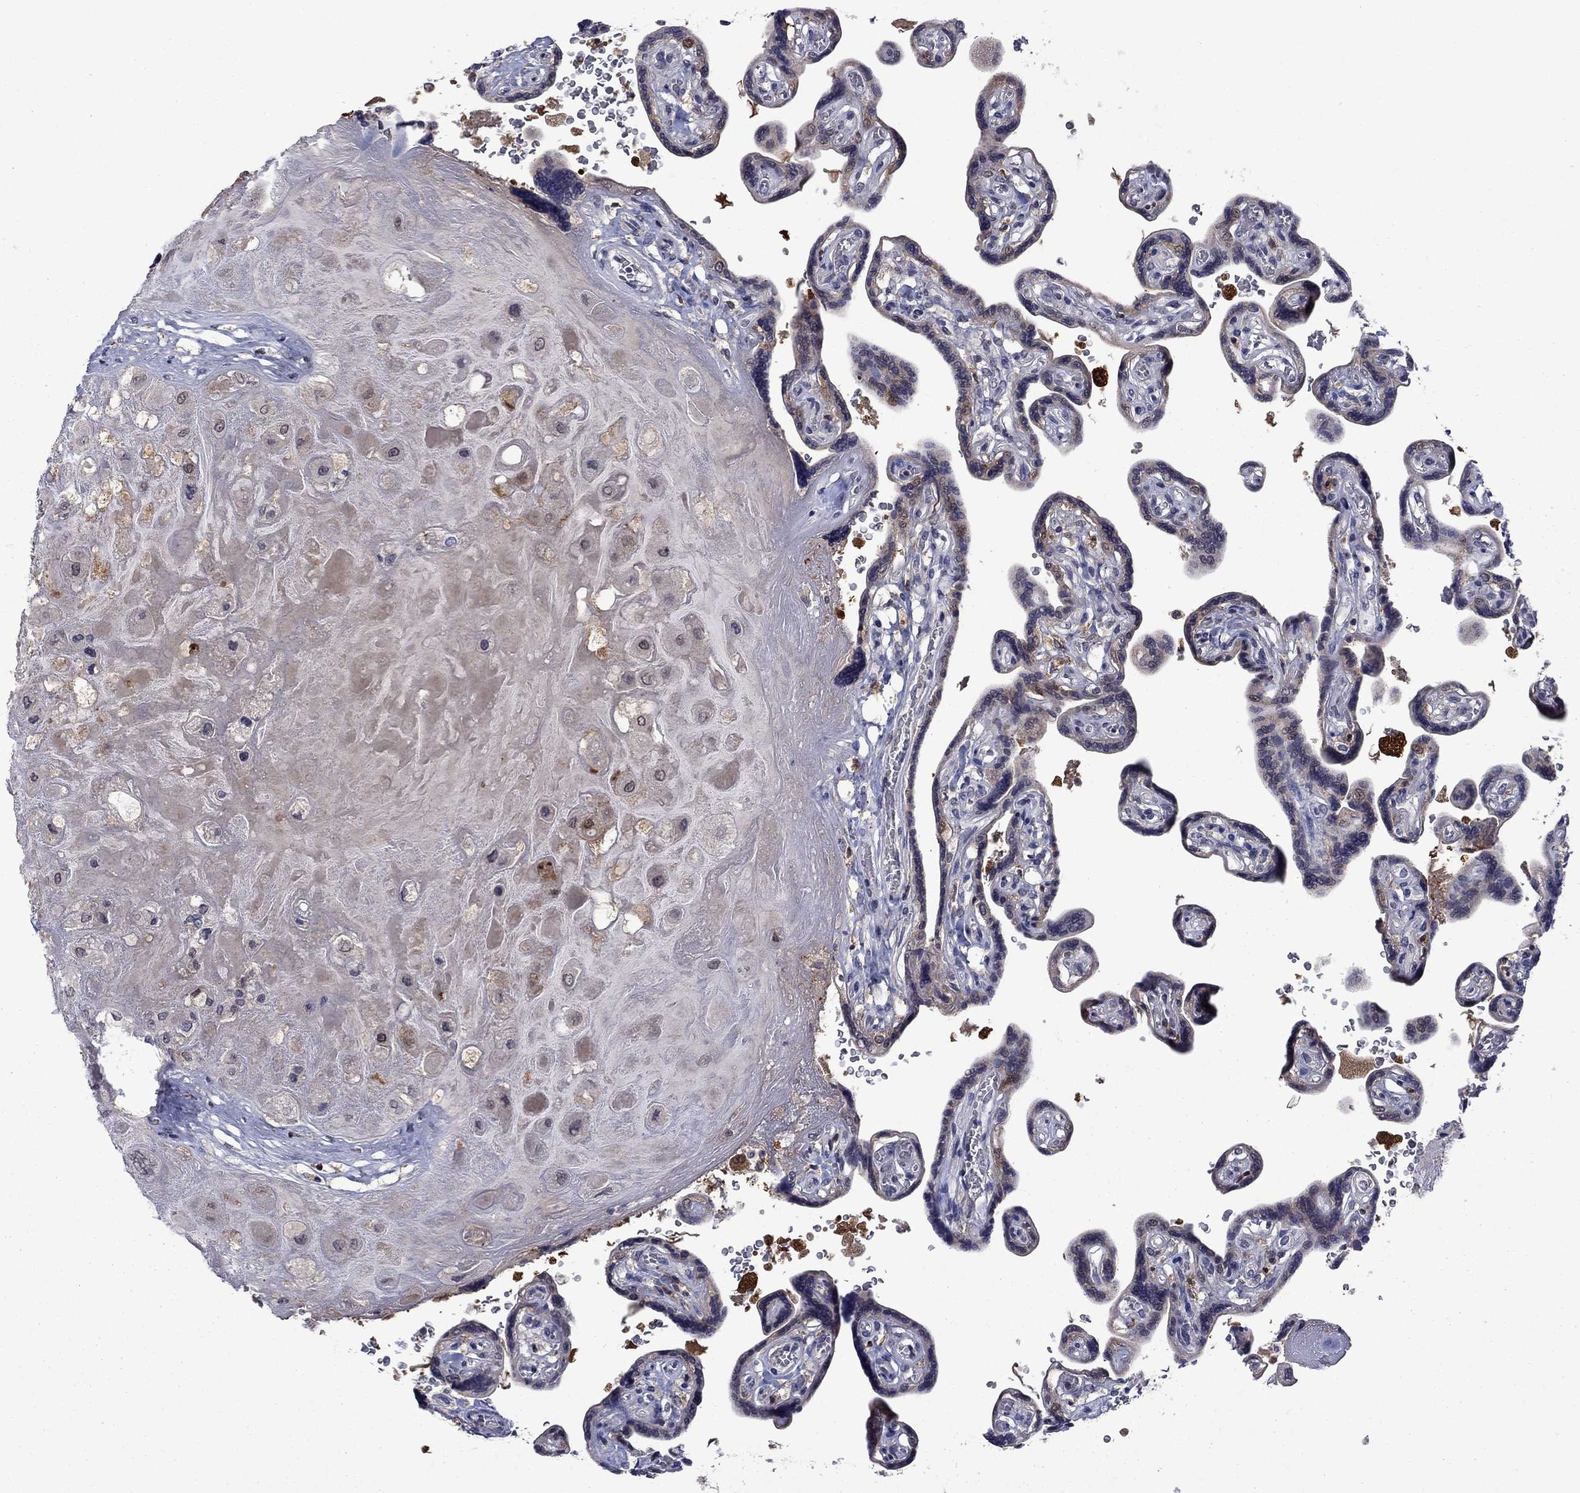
{"staining": {"intensity": "negative", "quantity": "none", "location": "none"}, "tissue": "placenta", "cell_type": "Decidual cells", "image_type": "normal", "snomed": [{"axis": "morphology", "description": "Normal tissue, NOS"}, {"axis": "topography", "description": "Placenta"}], "caption": "The image exhibits no significant positivity in decidual cells of placenta.", "gene": "CBR1", "patient": {"sex": "female", "age": 32}}